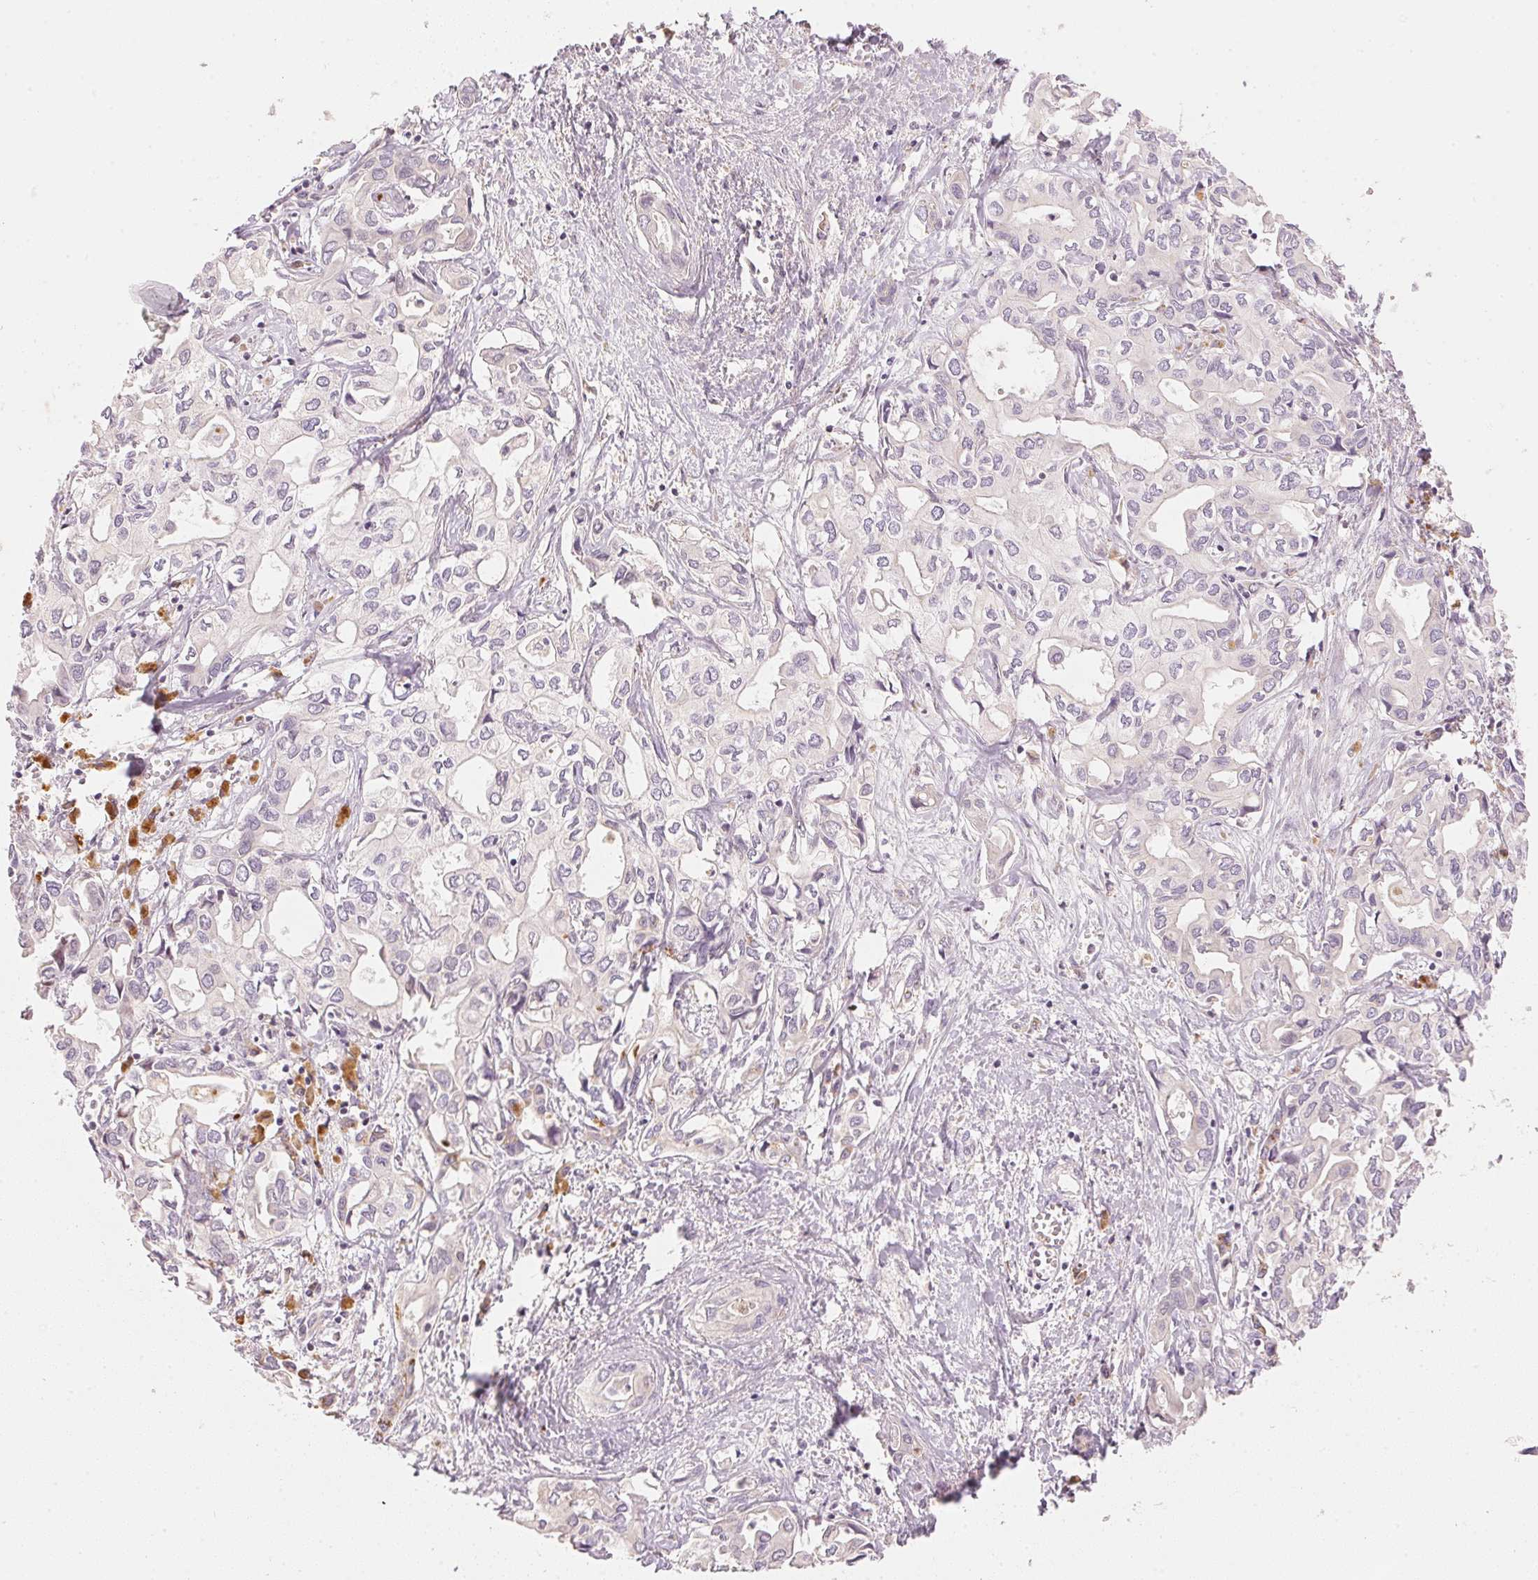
{"staining": {"intensity": "negative", "quantity": "none", "location": "none"}, "tissue": "liver cancer", "cell_type": "Tumor cells", "image_type": "cancer", "snomed": [{"axis": "morphology", "description": "Cholangiocarcinoma"}, {"axis": "topography", "description": "Liver"}], "caption": "Immunohistochemistry of human liver cancer (cholangiocarcinoma) shows no staining in tumor cells.", "gene": "RMDN2", "patient": {"sex": "female", "age": 64}}